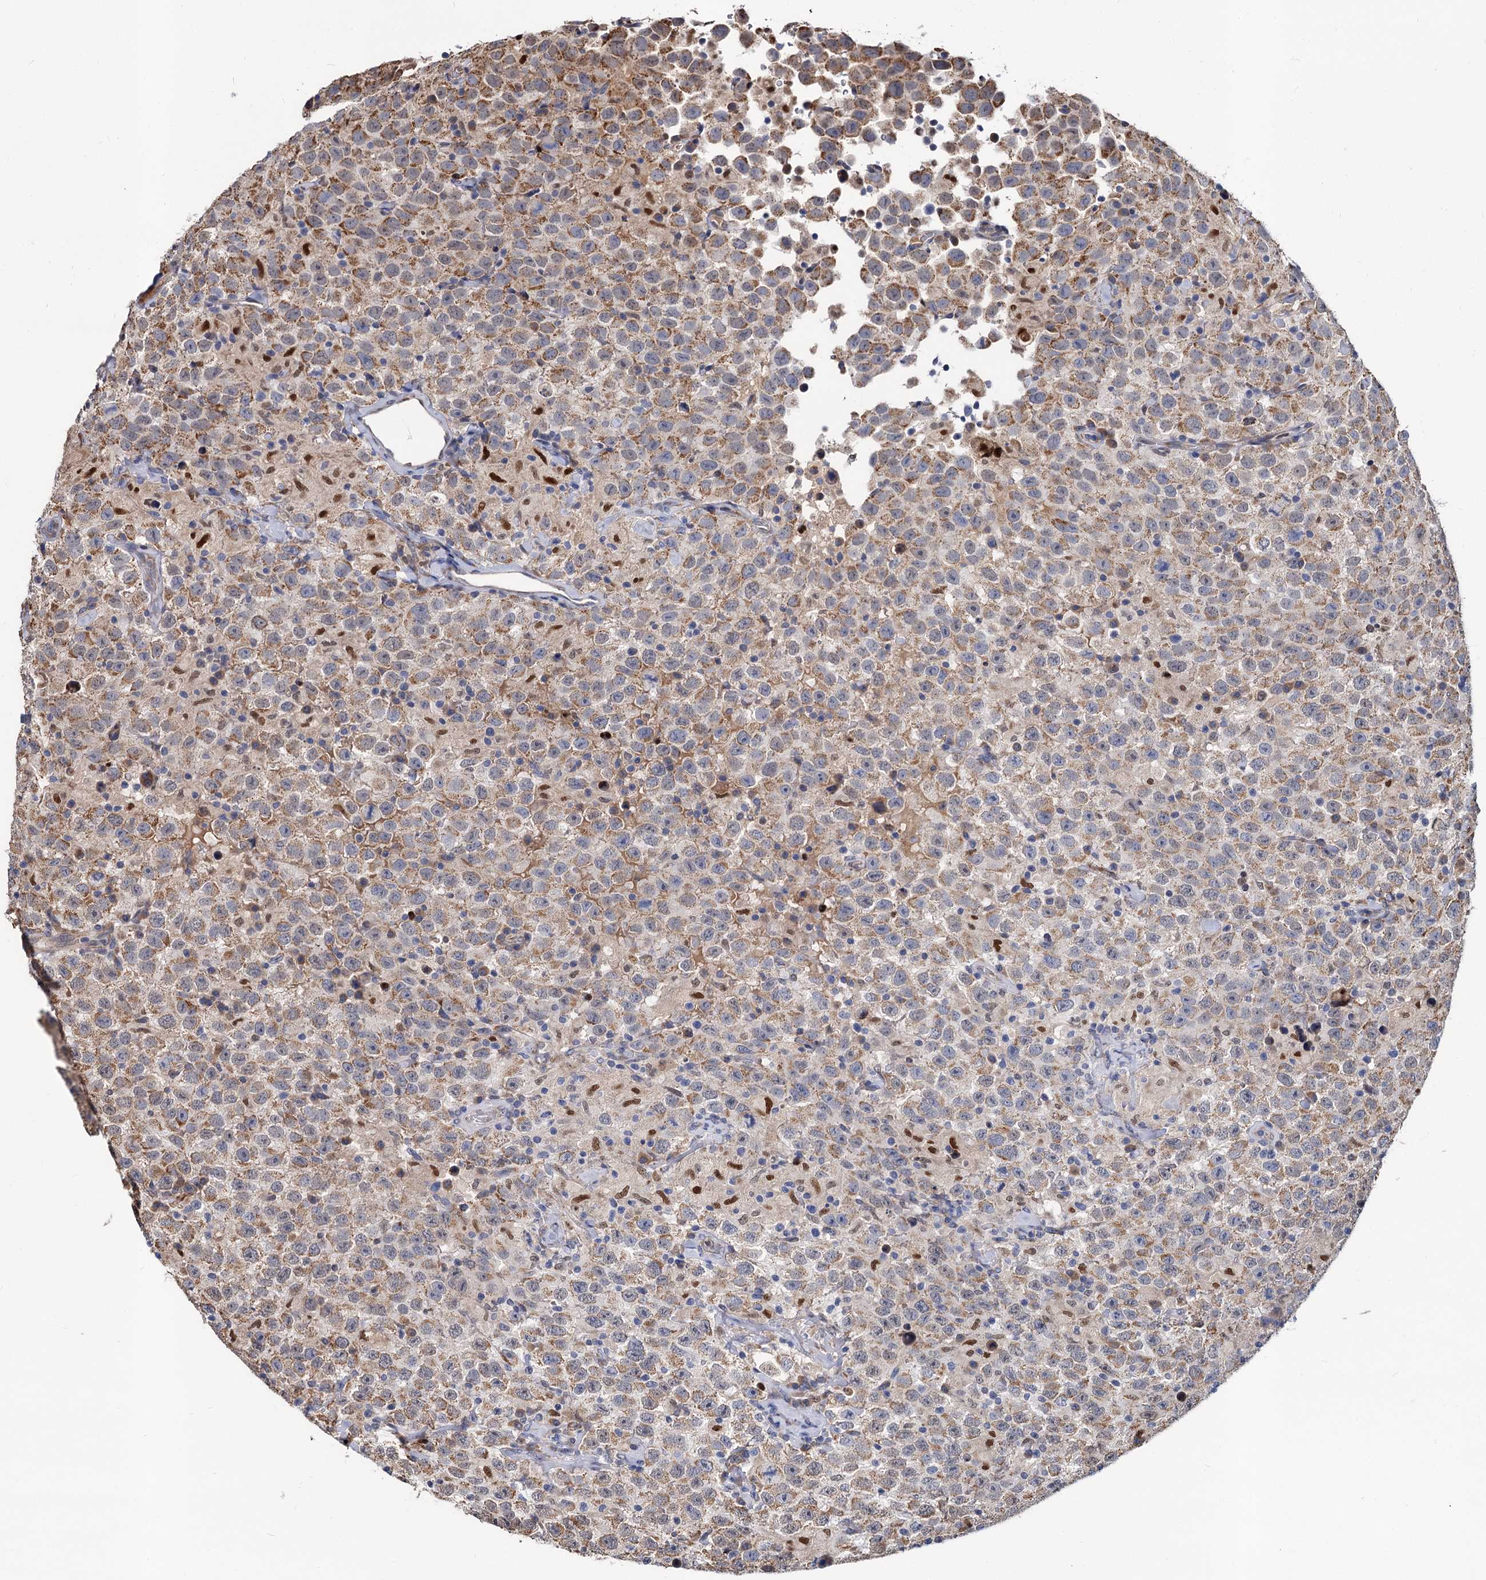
{"staining": {"intensity": "moderate", "quantity": ">75%", "location": "cytoplasmic/membranous"}, "tissue": "testis cancer", "cell_type": "Tumor cells", "image_type": "cancer", "snomed": [{"axis": "morphology", "description": "Seminoma, NOS"}, {"axis": "topography", "description": "Testis"}], "caption": "Immunohistochemical staining of testis cancer (seminoma) displays medium levels of moderate cytoplasmic/membranous protein staining in approximately >75% of tumor cells.", "gene": "ALKBH7", "patient": {"sex": "male", "age": 41}}